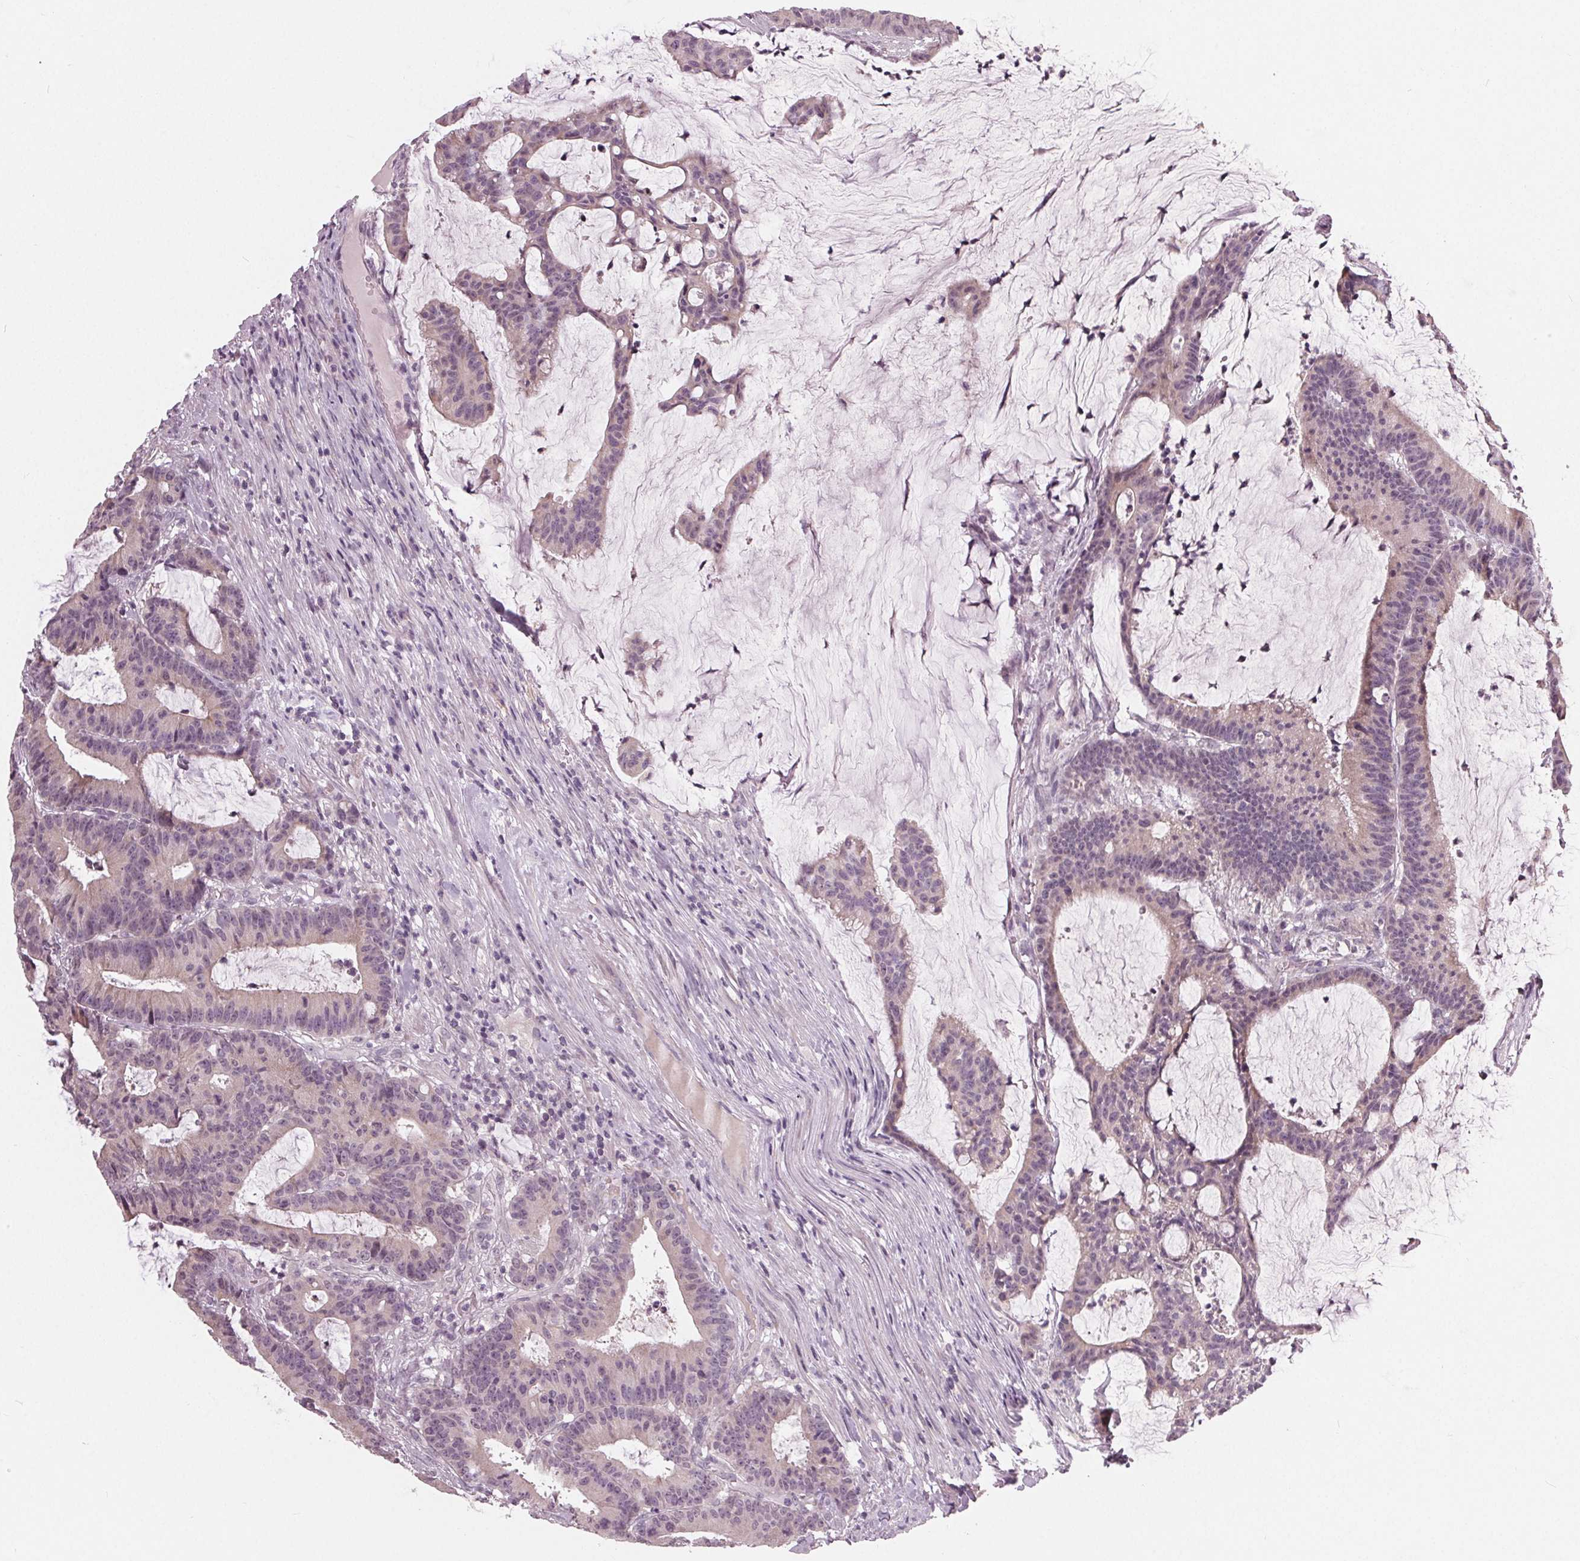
{"staining": {"intensity": "negative", "quantity": "none", "location": "none"}, "tissue": "colorectal cancer", "cell_type": "Tumor cells", "image_type": "cancer", "snomed": [{"axis": "morphology", "description": "Adenocarcinoma, NOS"}, {"axis": "topography", "description": "Colon"}], "caption": "There is no significant staining in tumor cells of adenocarcinoma (colorectal). Nuclei are stained in blue.", "gene": "ZNF605", "patient": {"sex": "female", "age": 78}}